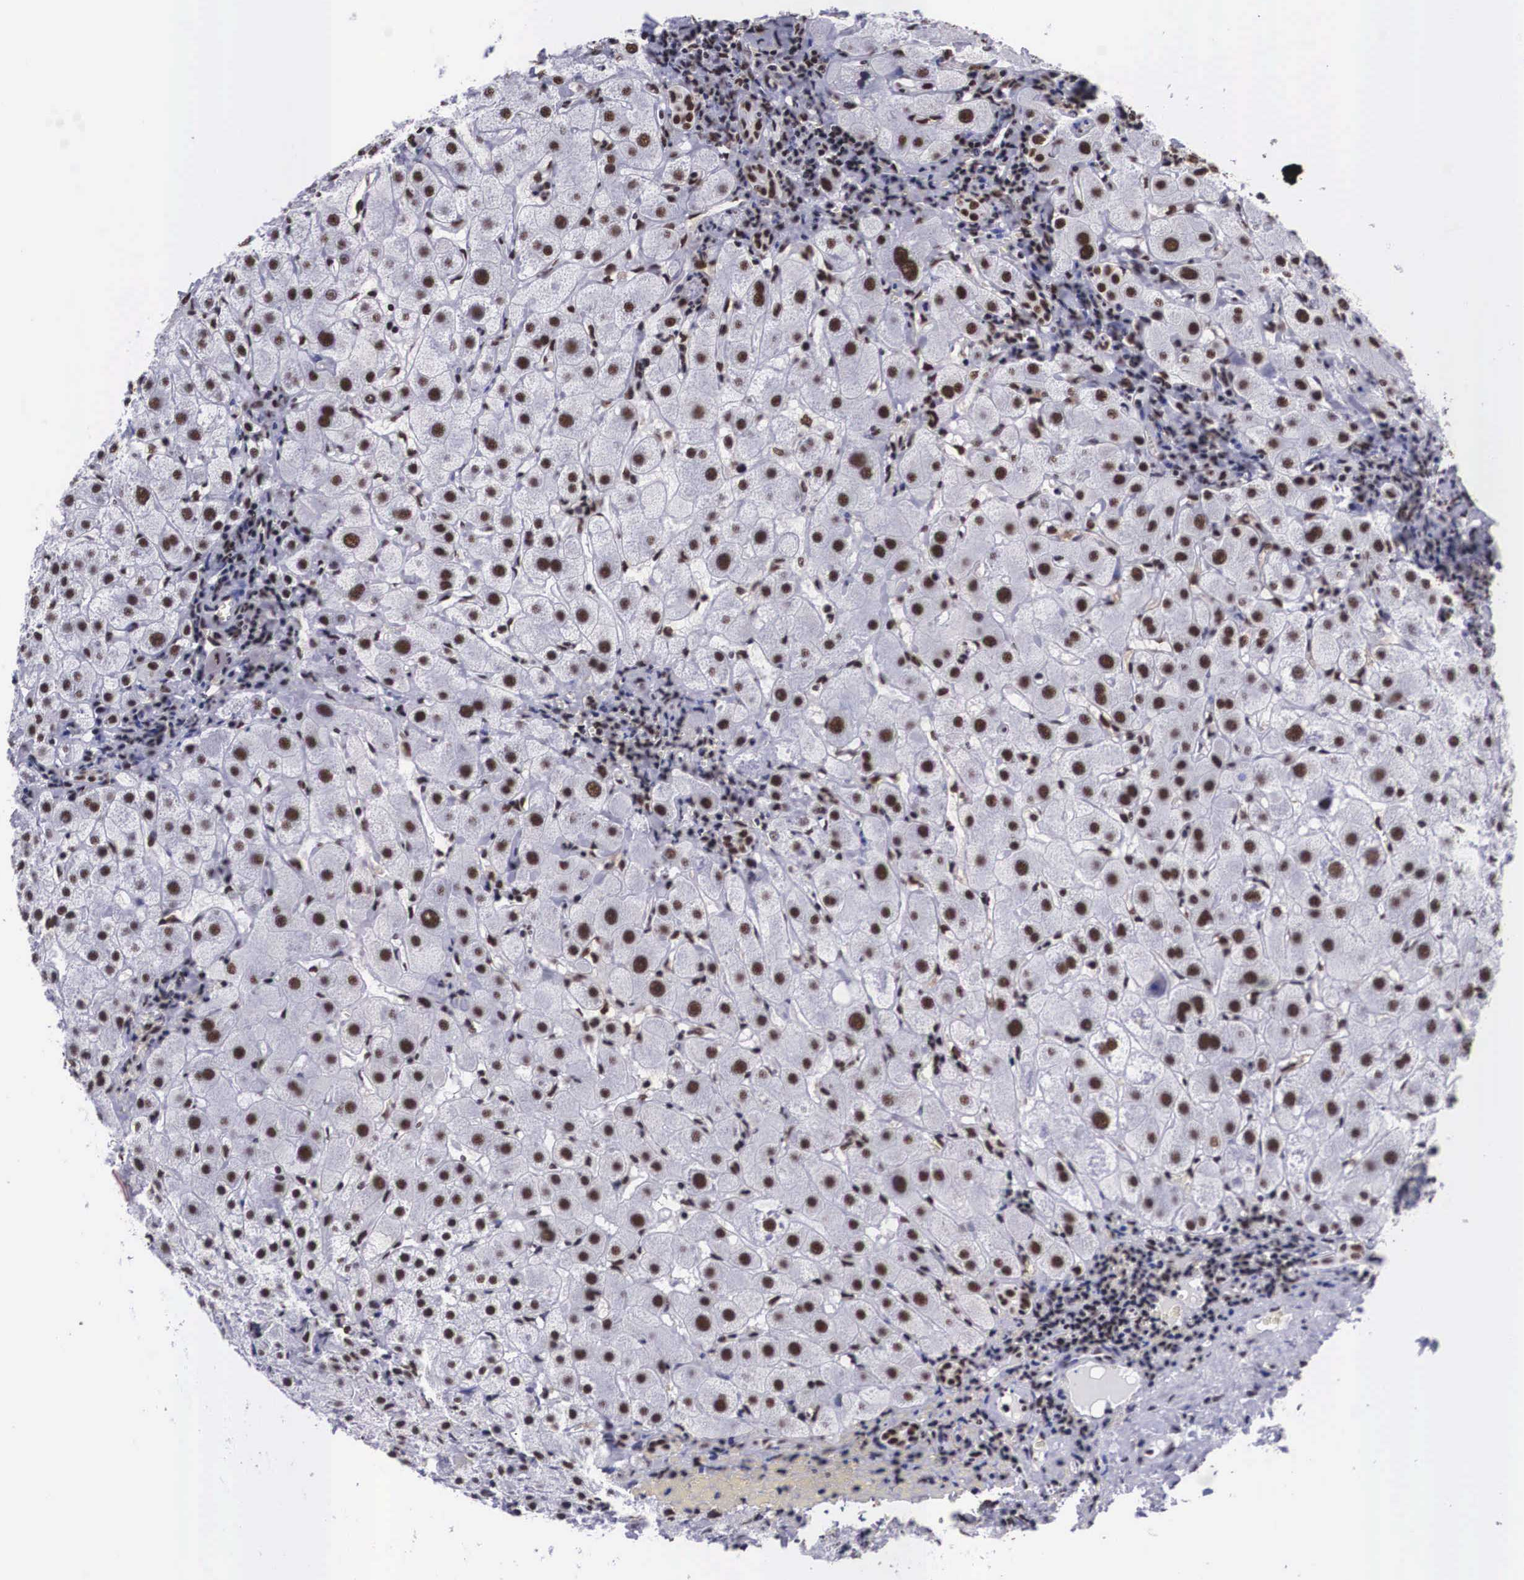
{"staining": {"intensity": "strong", "quantity": ">75%", "location": "nuclear"}, "tissue": "liver", "cell_type": "Cholangiocytes", "image_type": "normal", "snomed": [{"axis": "morphology", "description": "Normal tissue, NOS"}, {"axis": "topography", "description": "Liver"}], "caption": "Strong nuclear positivity is present in about >75% of cholangiocytes in benign liver. The staining was performed using DAB (3,3'-diaminobenzidine) to visualize the protein expression in brown, while the nuclei were stained in blue with hematoxylin (Magnification: 20x).", "gene": "SF3A1", "patient": {"sex": "female", "age": 79}}